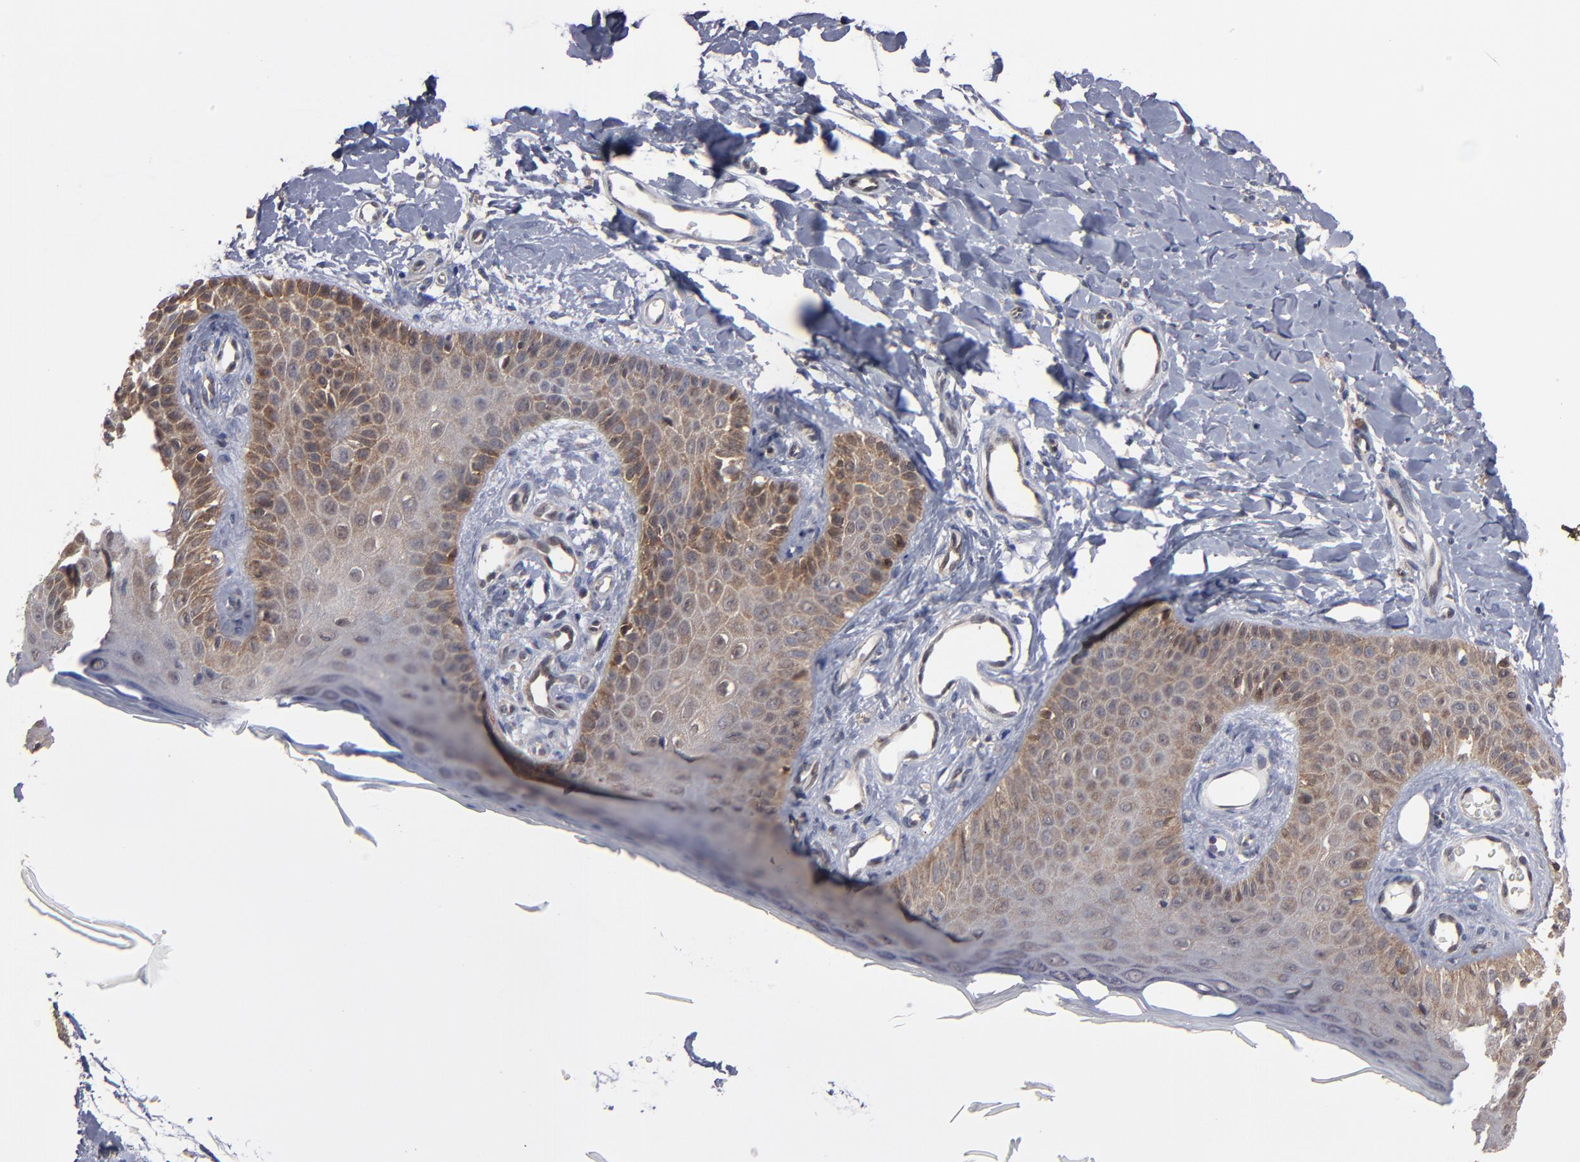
{"staining": {"intensity": "moderate", "quantity": ">75%", "location": "cytoplasmic/membranous"}, "tissue": "skin cancer", "cell_type": "Tumor cells", "image_type": "cancer", "snomed": [{"axis": "morphology", "description": "Squamous cell carcinoma, NOS"}, {"axis": "topography", "description": "Skin"}], "caption": "Protein staining displays moderate cytoplasmic/membranous positivity in approximately >75% of tumor cells in skin squamous cell carcinoma. The staining was performed using DAB to visualize the protein expression in brown, while the nuclei were stained in blue with hematoxylin (Magnification: 20x).", "gene": "ALG13", "patient": {"sex": "female", "age": 40}}